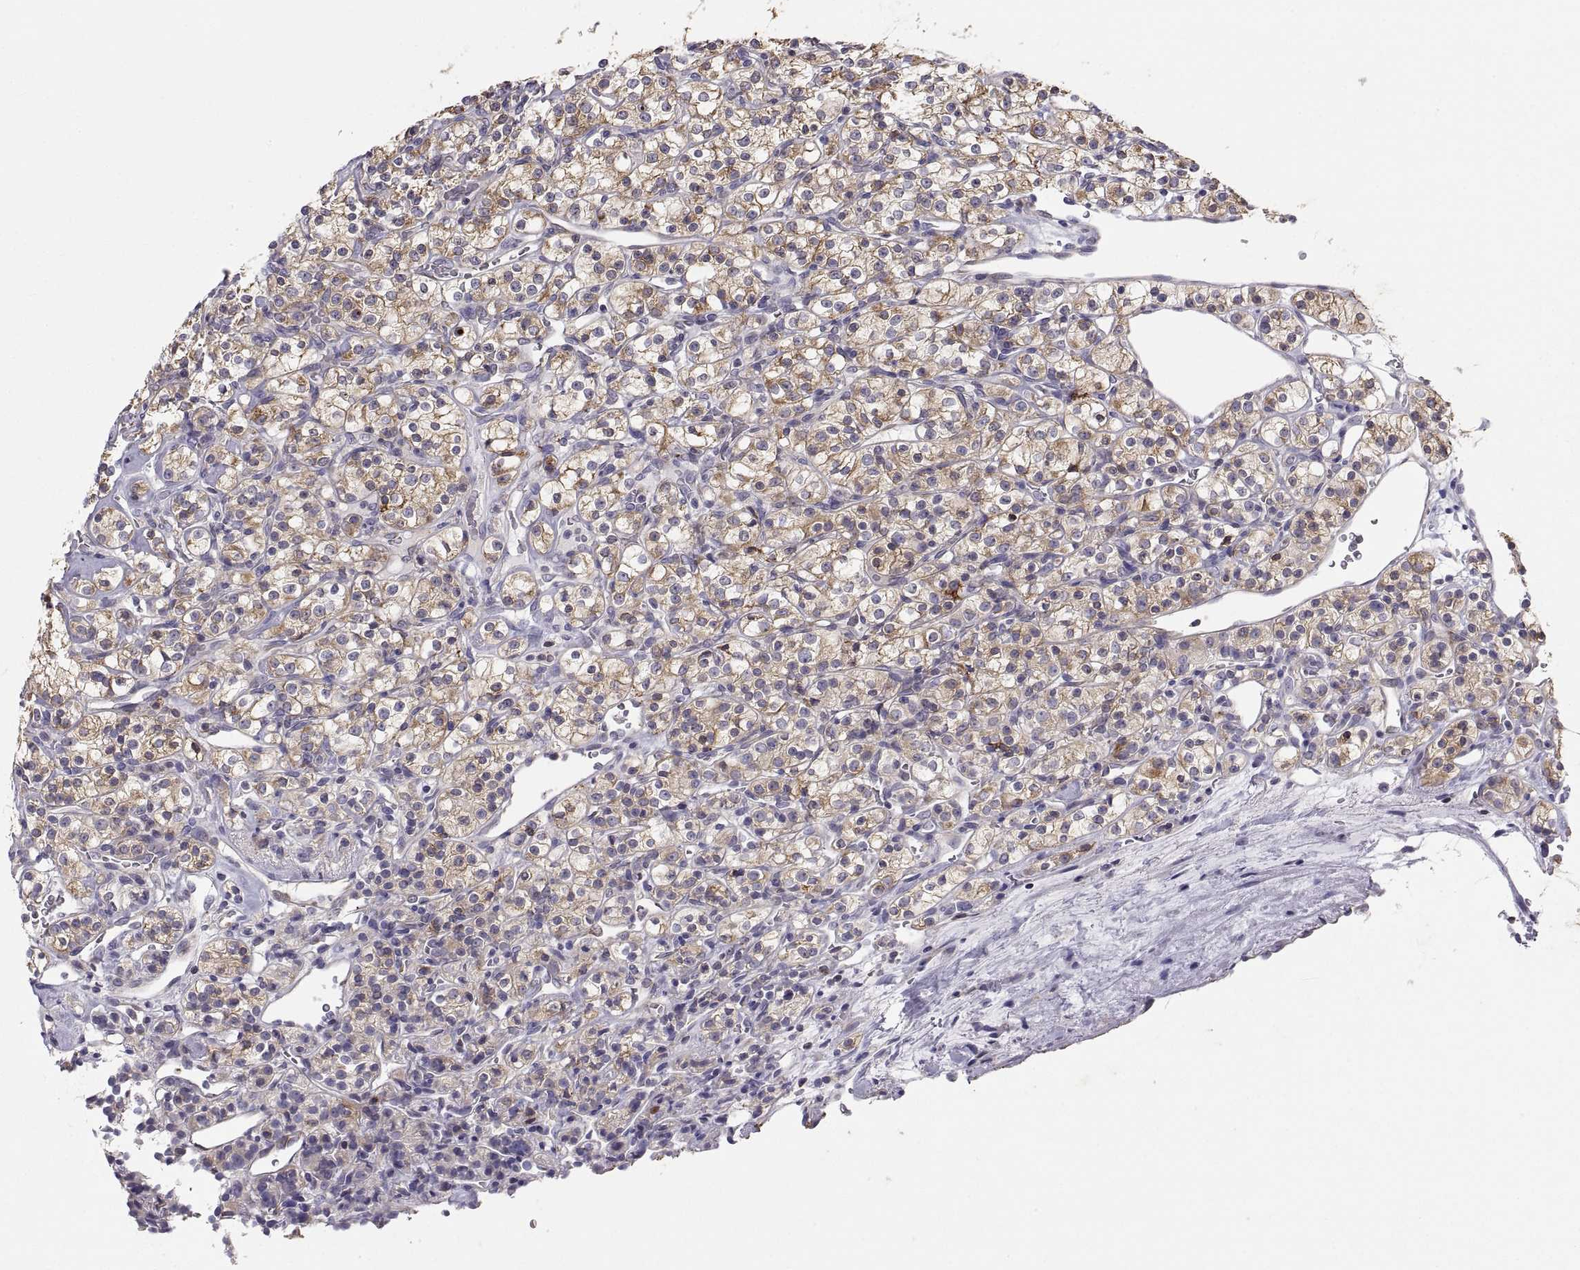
{"staining": {"intensity": "moderate", "quantity": ">75%", "location": "cytoplasmic/membranous"}, "tissue": "renal cancer", "cell_type": "Tumor cells", "image_type": "cancer", "snomed": [{"axis": "morphology", "description": "Adenocarcinoma, NOS"}, {"axis": "topography", "description": "Kidney"}], "caption": "Immunohistochemistry of human renal cancer (adenocarcinoma) exhibits medium levels of moderate cytoplasmic/membranous expression in approximately >75% of tumor cells. (DAB IHC, brown staining for protein, blue staining for nuclei).", "gene": "ERO1A", "patient": {"sex": "male", "age": 77}}